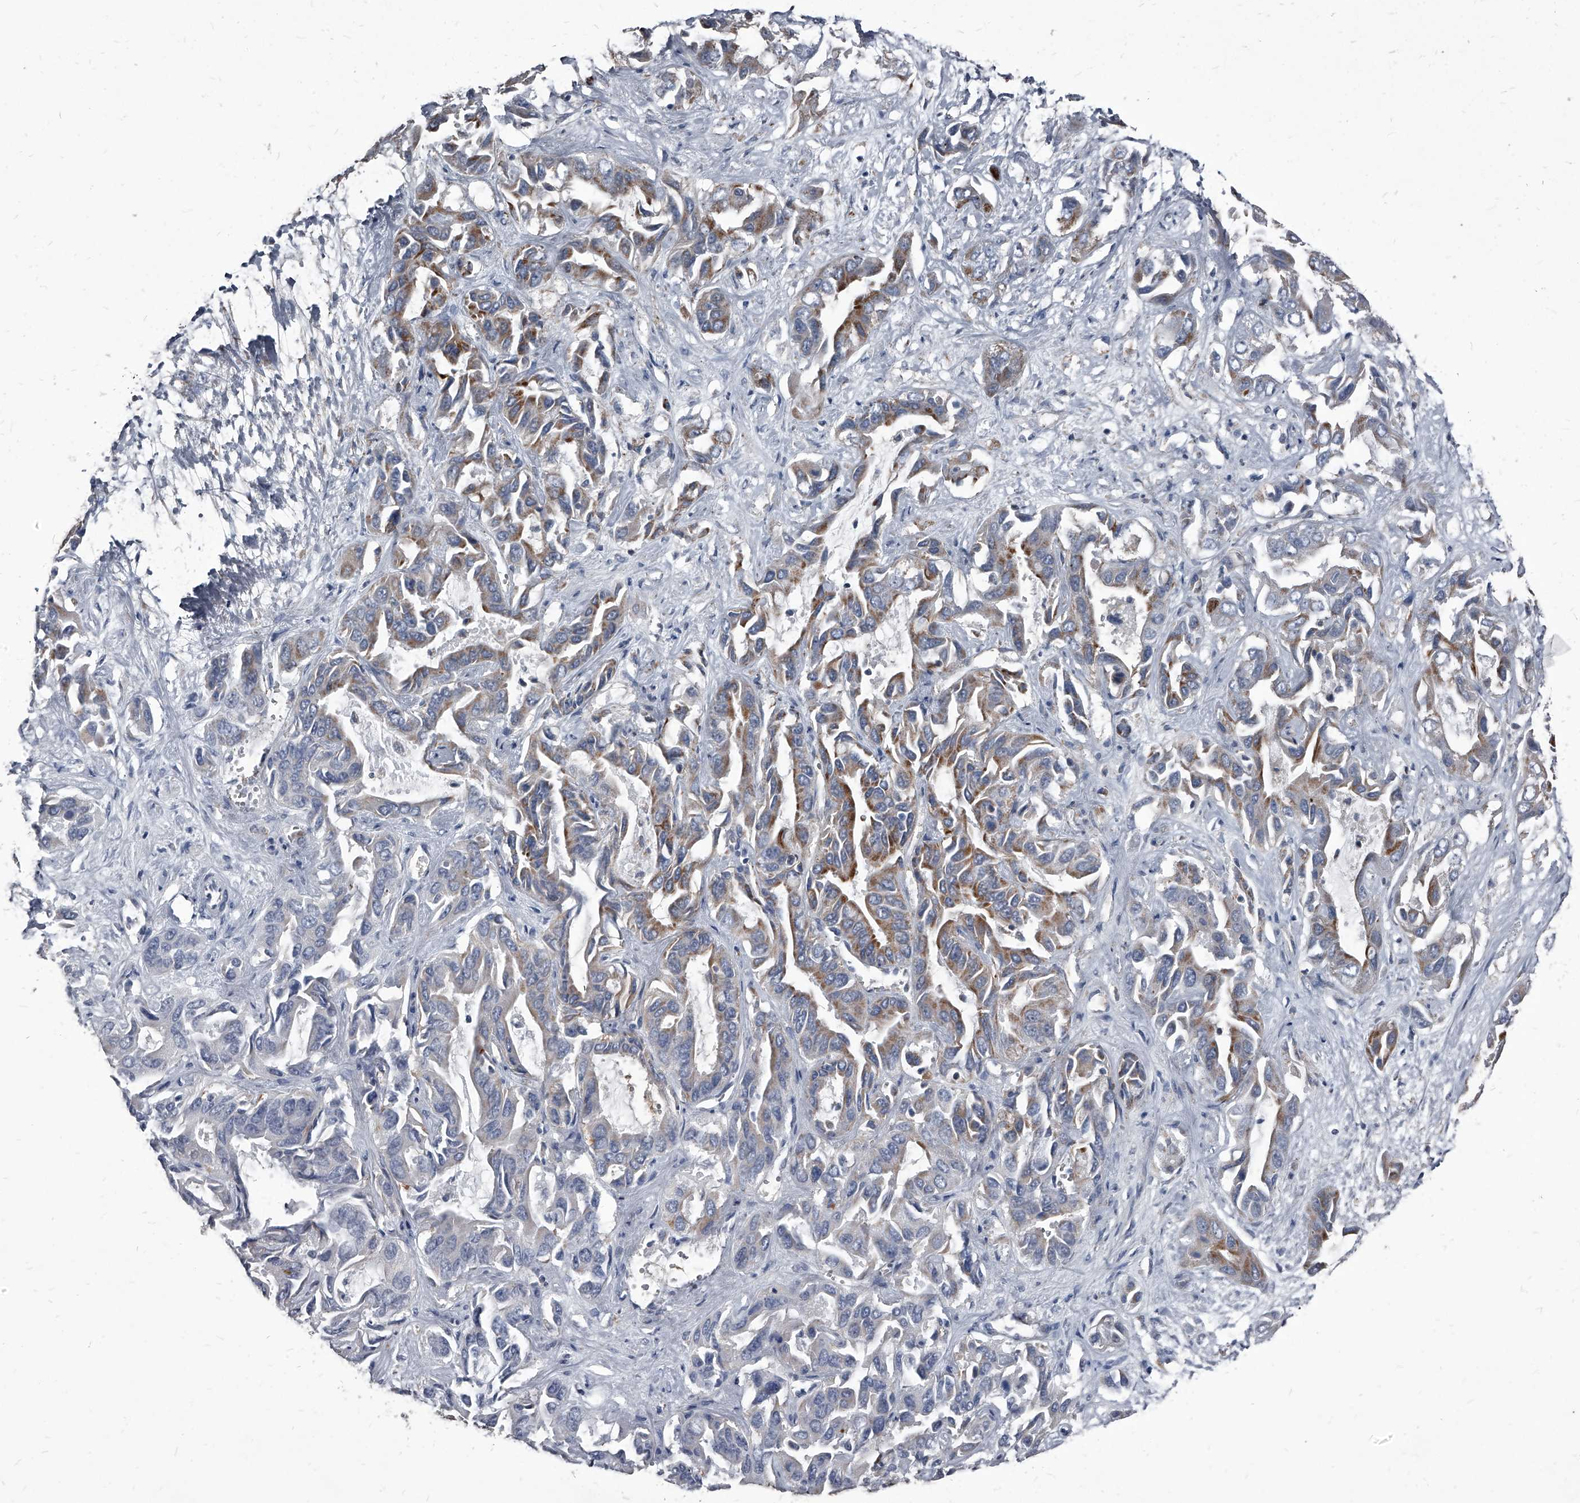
{"staining": {"intensity": "moderate", "quantity": "<25%", "location": "cytoplasmic/membranous"}, "tissue": "liver cancer", "cell_type": "Tumor cells", "image_type": "cancer", "snomed": [{"axis": "morphology", "description": "Cholangiocarcinoma"}, {"axis": "topography", "description": "Liver"}], "caption": "Cholangiocarcinoma (liver) stained with IHC shows moderate cytoplasmic/membranous expression in about <25% of tumor cells.", "gene": "PGLYRP3", "patient": {"sex": "female", "age": 52}}